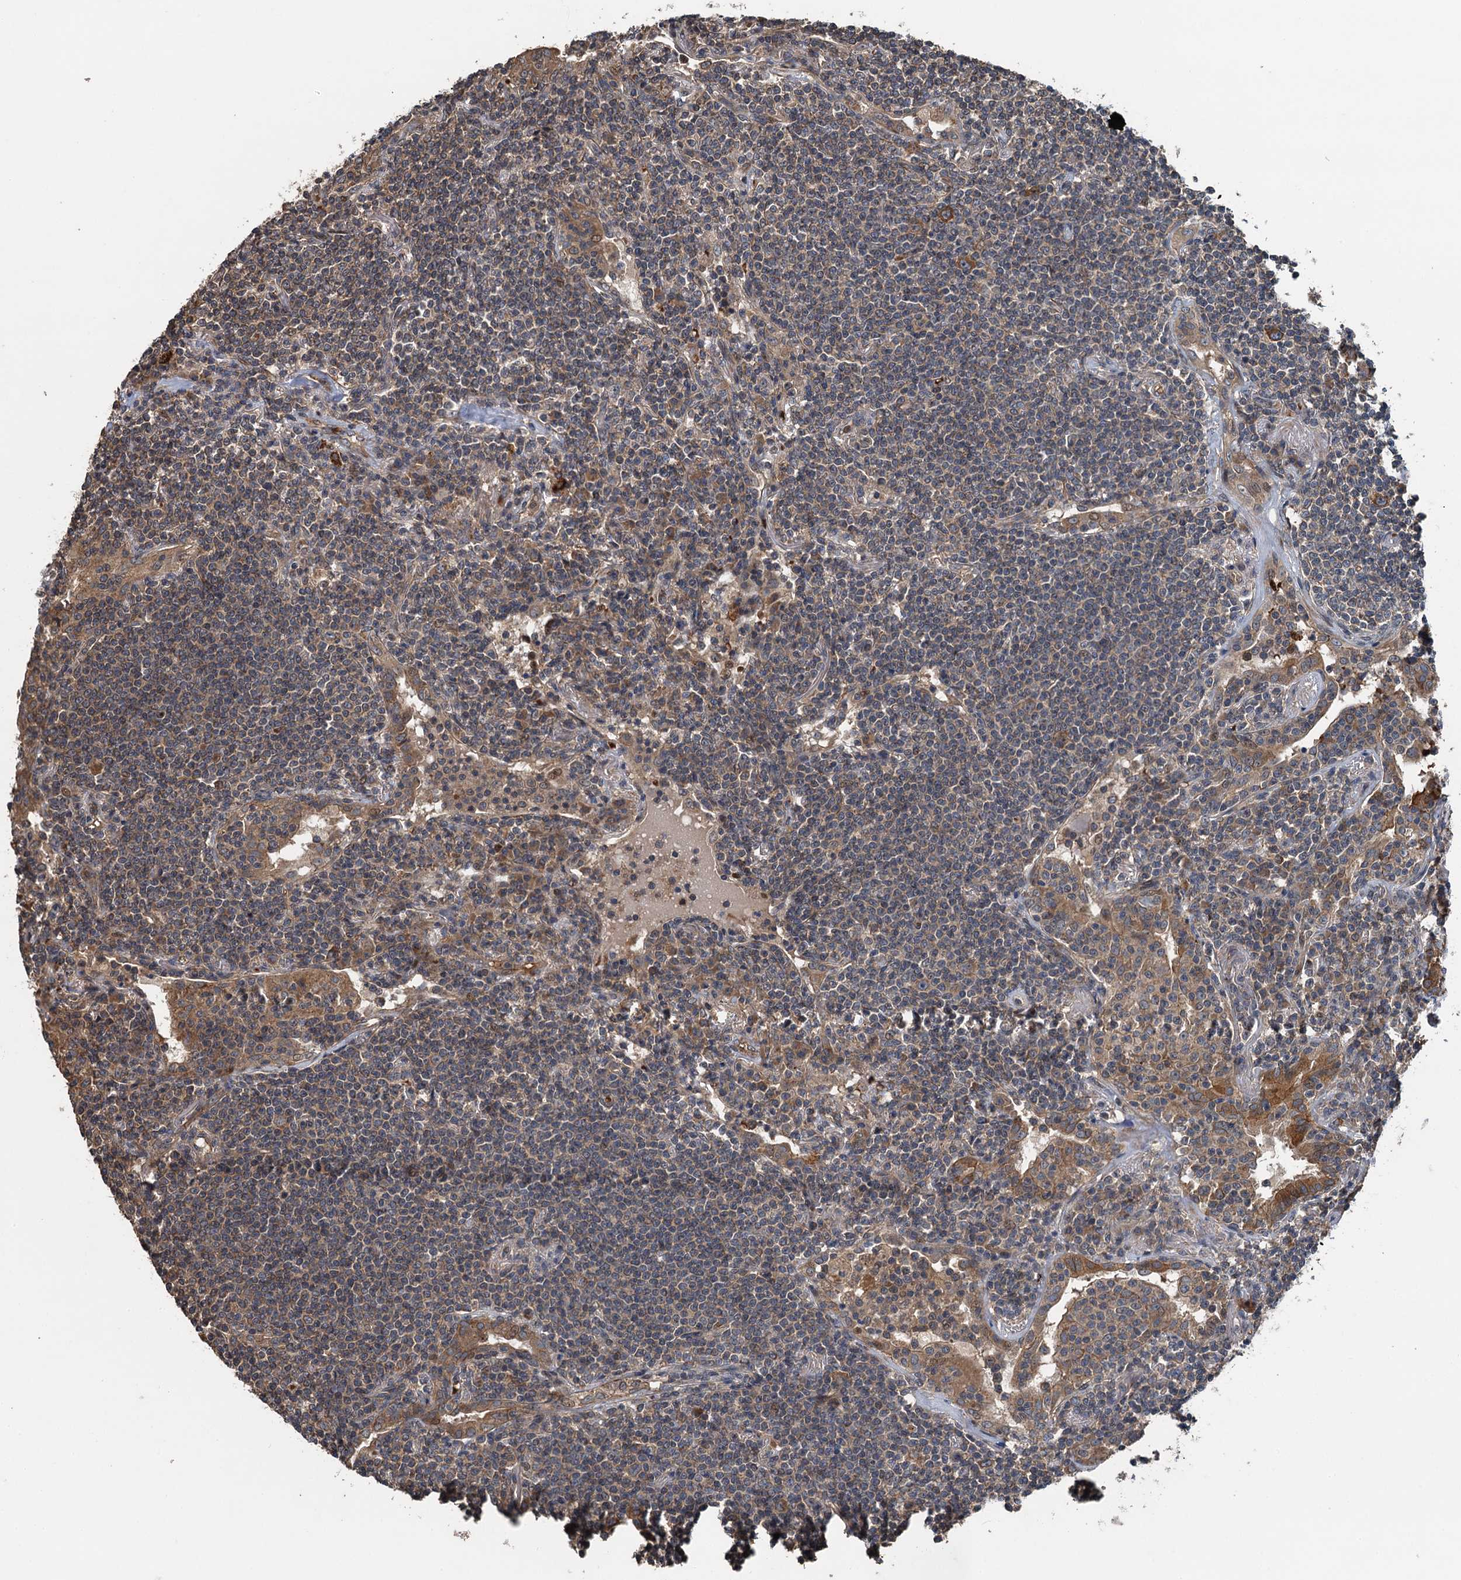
{"staining": {"intensity": "weak", "quantity": ">75%", "location": "cytoplasmic/membranous"}, "tissue": "lymphoma", "cell_type": "Tumor cells", "image_type": "cancer", "snomed": [{"axis": "morphology", "description": "Malignant lymphoma, non-Hodgkin's type, Low grade"}, {"axis": "topography", "description": "Lung"}], "caption": "Protein analysis of lymphoma tissue shows weak cytoplasmic/membranous expression in approximately >75% of tumor cells. The staining was performed using DAB to visualize the protein expression in brown, while the nuclei were stained in blue with hematoxylin (Magnification: 20x).", "gene": "SNX32", "patient": {"sex": "female", "age": 71}}